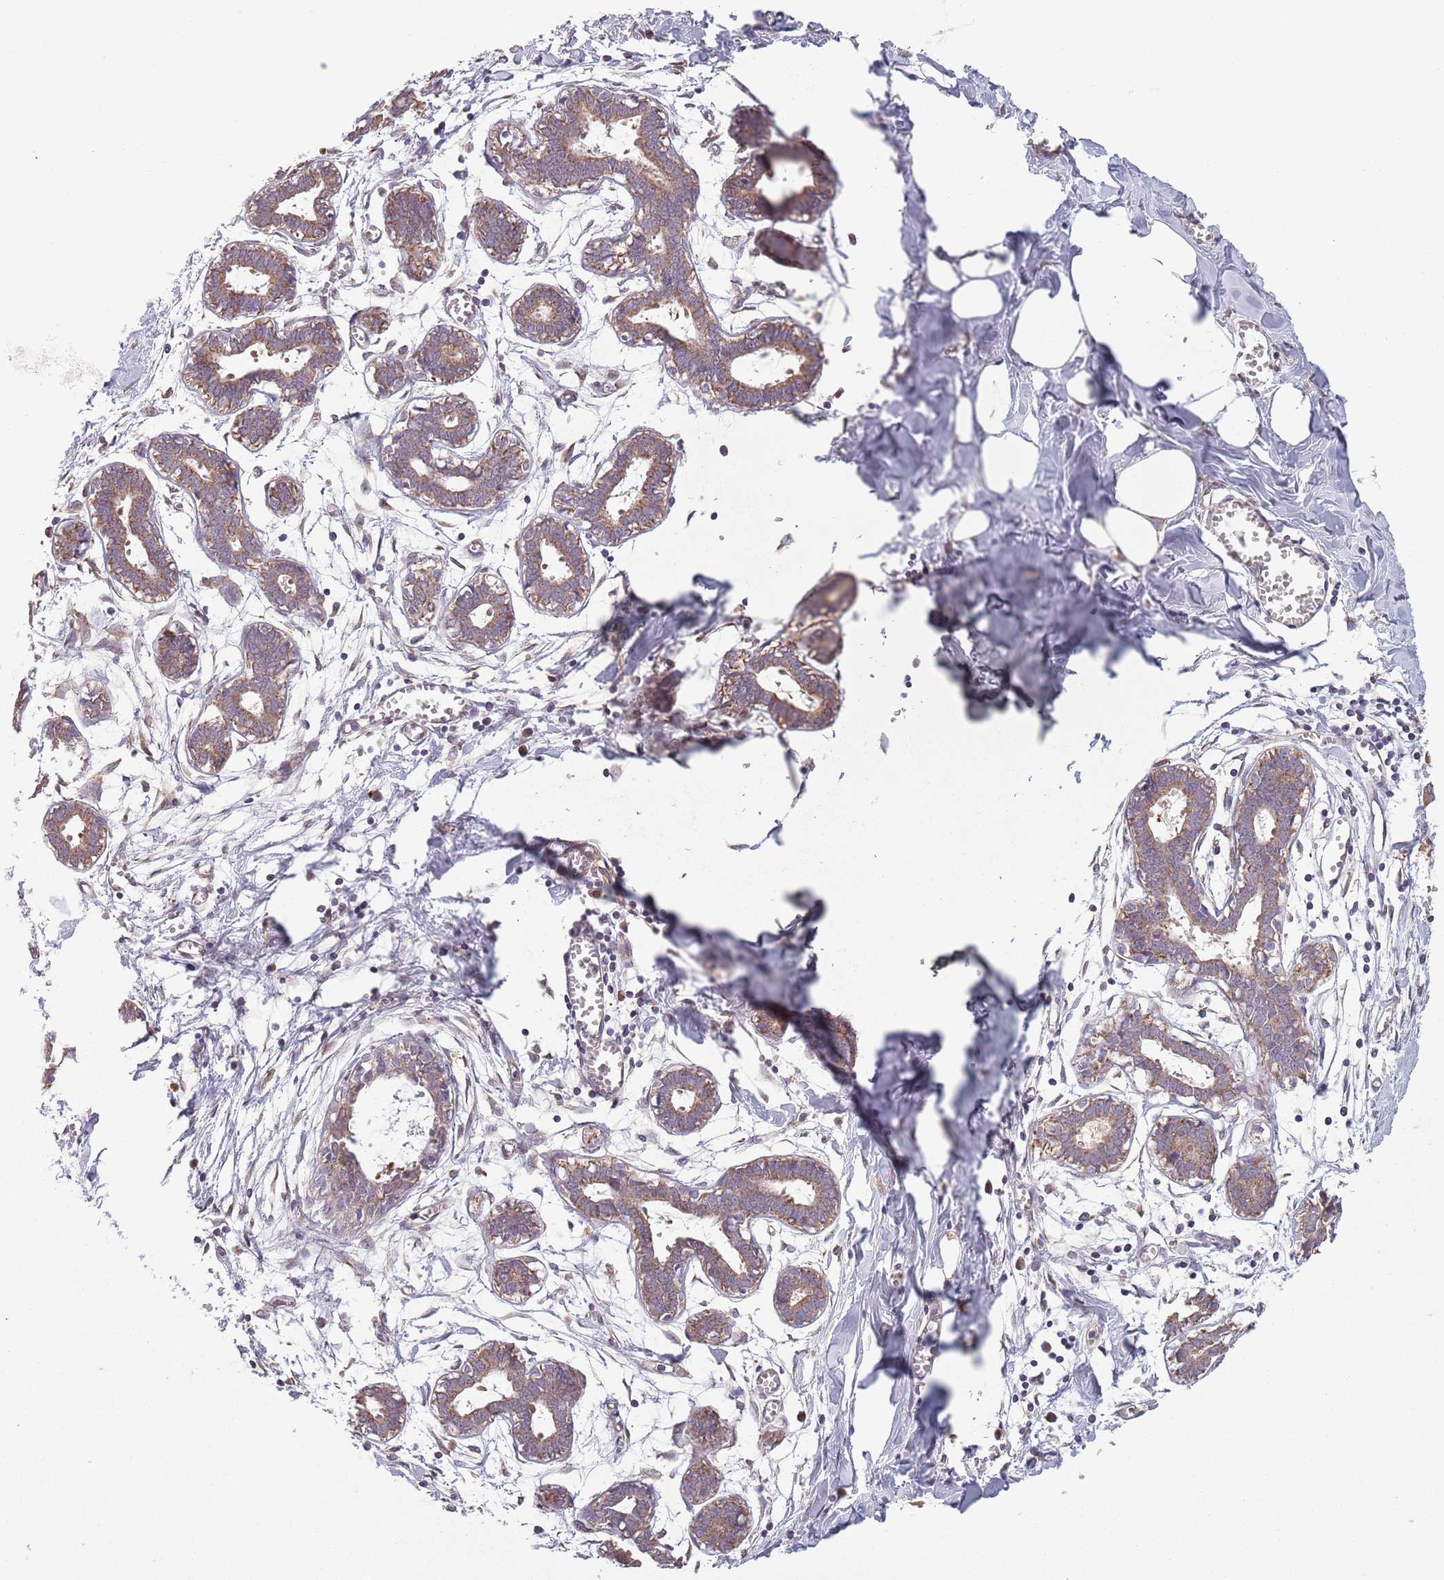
{"staining": {"intensity": "negative", "quantity": "none", "location": "none"}, "tissue": "breast", "cell_type": "Adipocytes", "image_type": "normal", "snomed": [{"axis": "morphology", "description": "Normal tissue, NOS"}, {"axis": "topography", "description": "Breast"}], "caption": "Breast was stained to show a protein in brown. There is no significant staining in adipocytes. The staining was performed using DAB to visualize the protein expression in brown, while the nuclei were stained in blue with hematoxylin (Magnification: 20x).", "gene": "COQ5", "patient": {"sex": "female", "age": 27}}